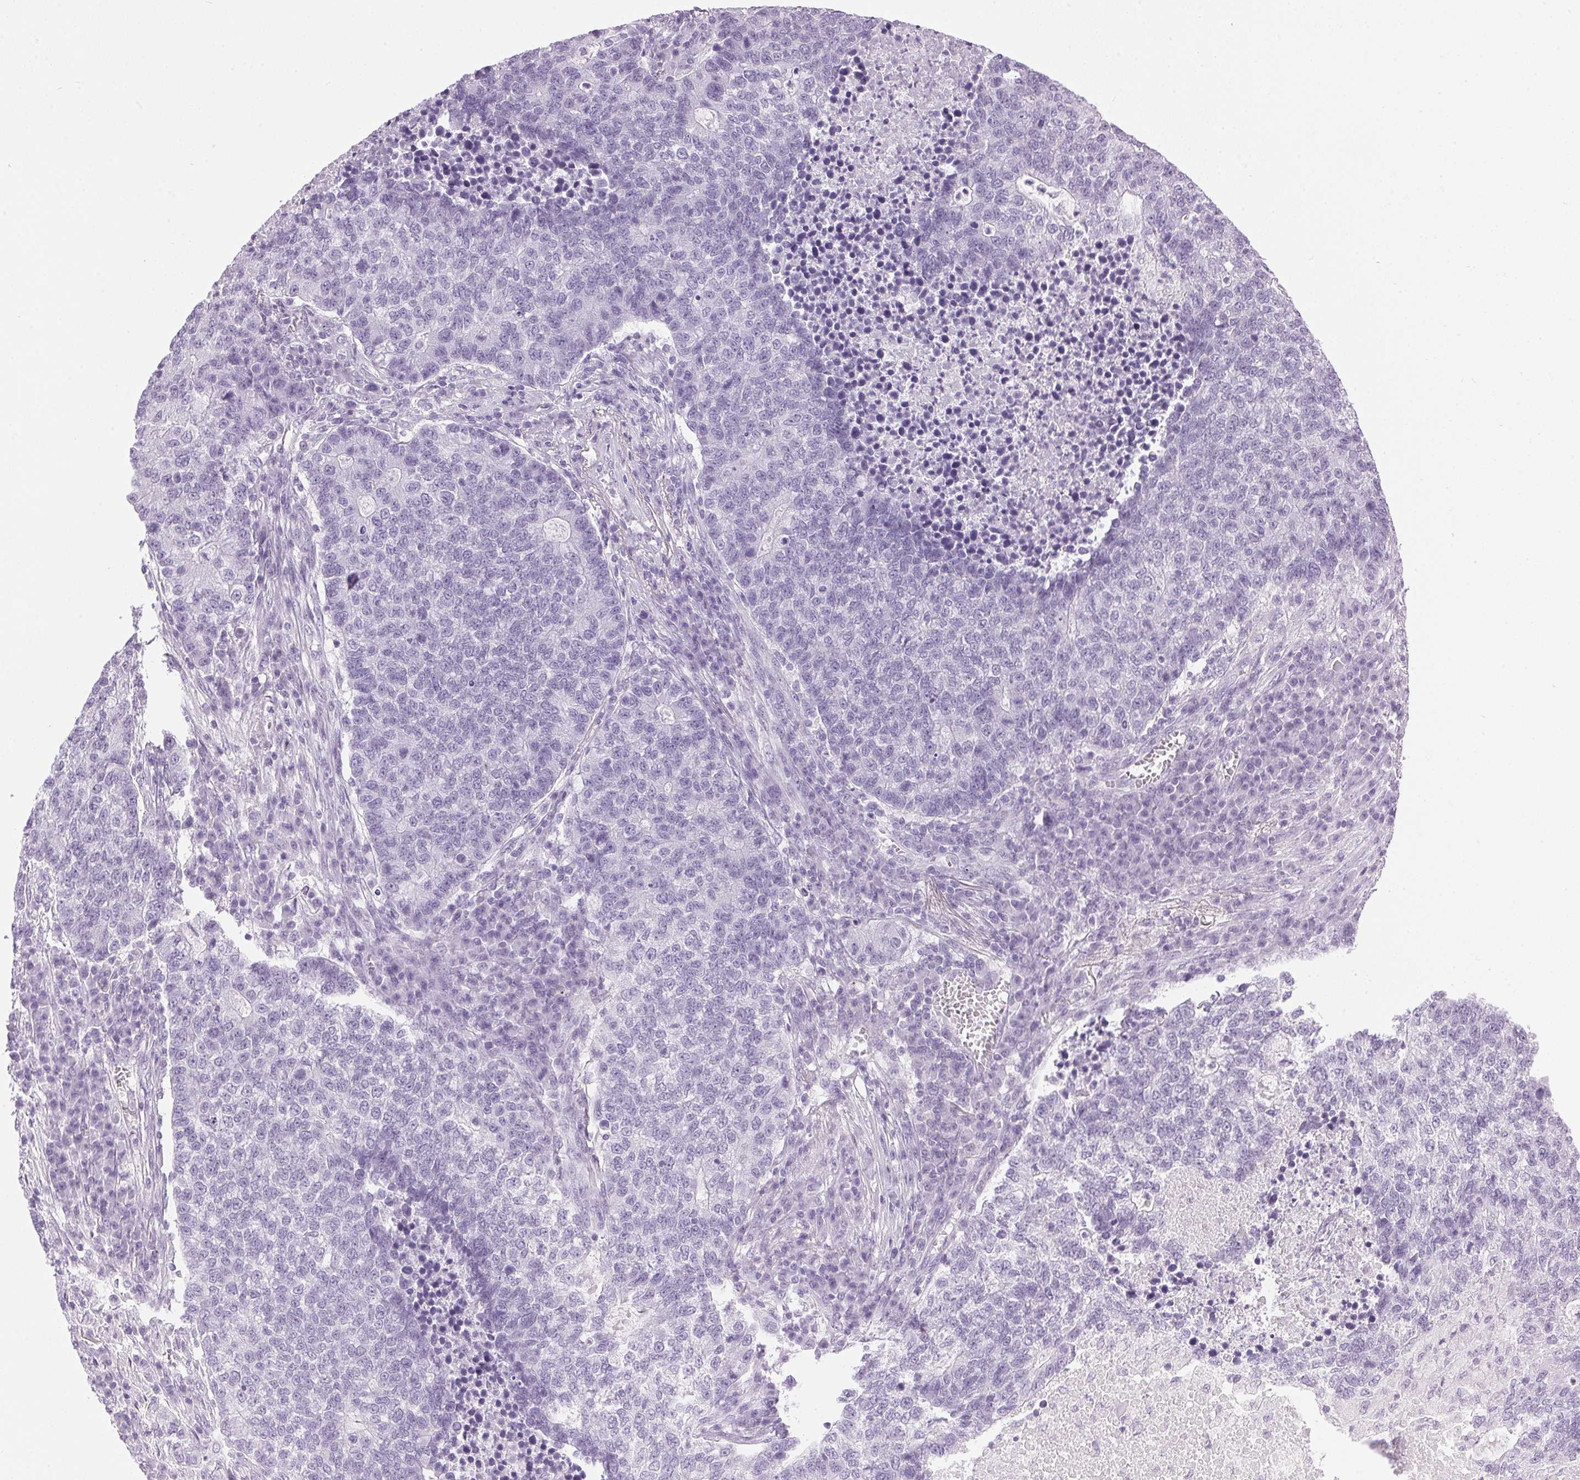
{"staining": {"intensity": "negative", "quantity": "none", "location": "none"}, "tissue": "lung cancer", "cell_type": "Tumor cells", "image_type": "cancer", "snomed": [{"axis": "morphology", "description": "Adenocarcinoma, NOS"}, {"axis": "topography", "description": "Lung"}], "caption": "IHC micrograph of neoplastic tissue: lung cancer stained with DAB exhibits no significant protein expression in tumor cells.", "gene": "SP7", "patient": {"sex": "male", "age": 57}}